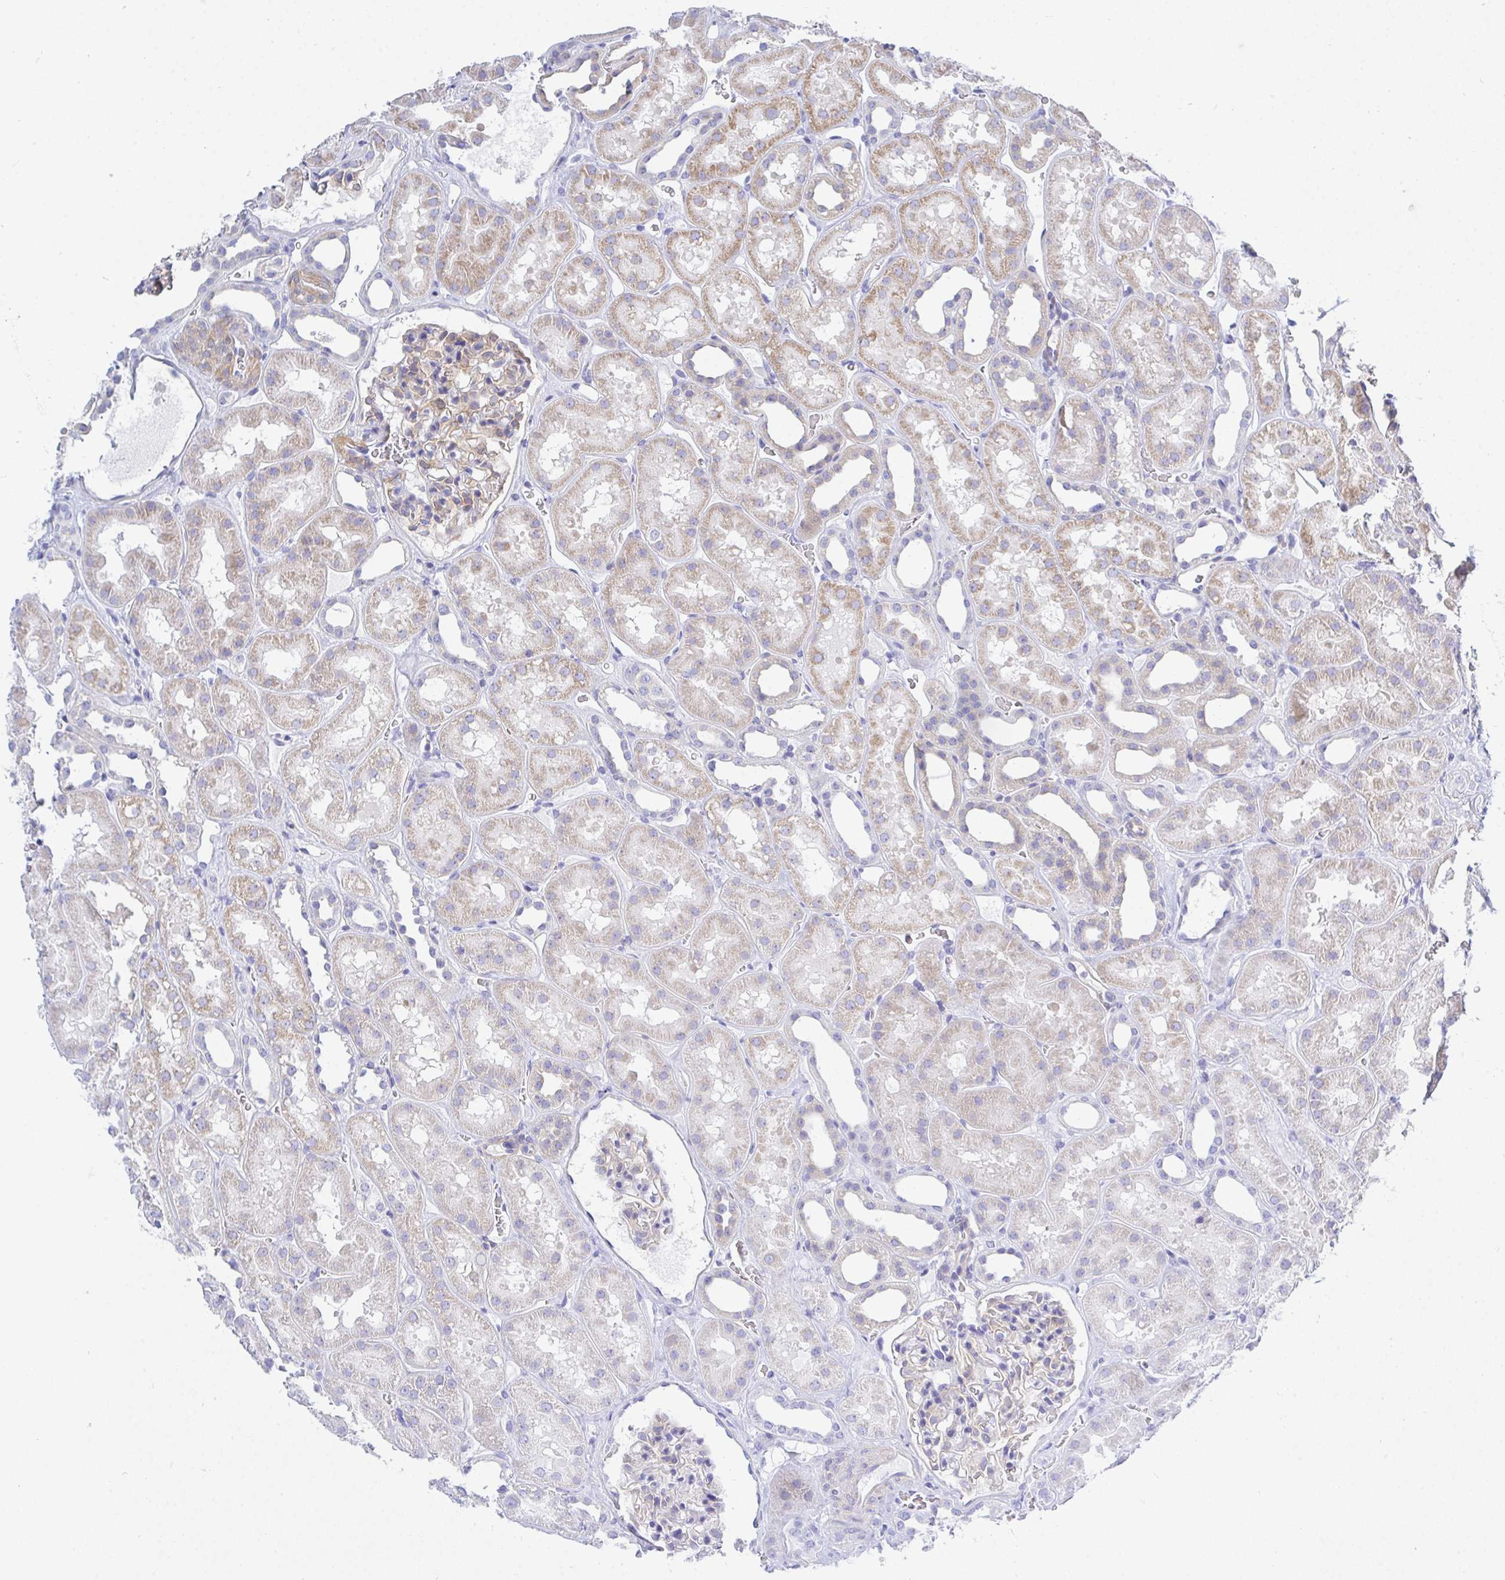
{"staining": {"intensity": "moderate", "quantity": "25%-75%", "location": "cytoplasmic/membranous"}, "tissue": "kidney", "cell_type": "Cells in glomeruli", "image_type": "normal", "snomed": [{"axis": "morphology", "description": "Normal tissue, NOS"}, {"axis": "topography", "description": "Kidney"}], "caption": "A medium amount of moderate cytoplasmic/membranous staining is appreciated in approximately 25%-75% of cells in glomeruli in normal kidney. Ihc stains the protein of interest in brown and the nuclei are stained blue.", "gene": "FRMD3", "patient": {"sex": "female", "age": 41}}